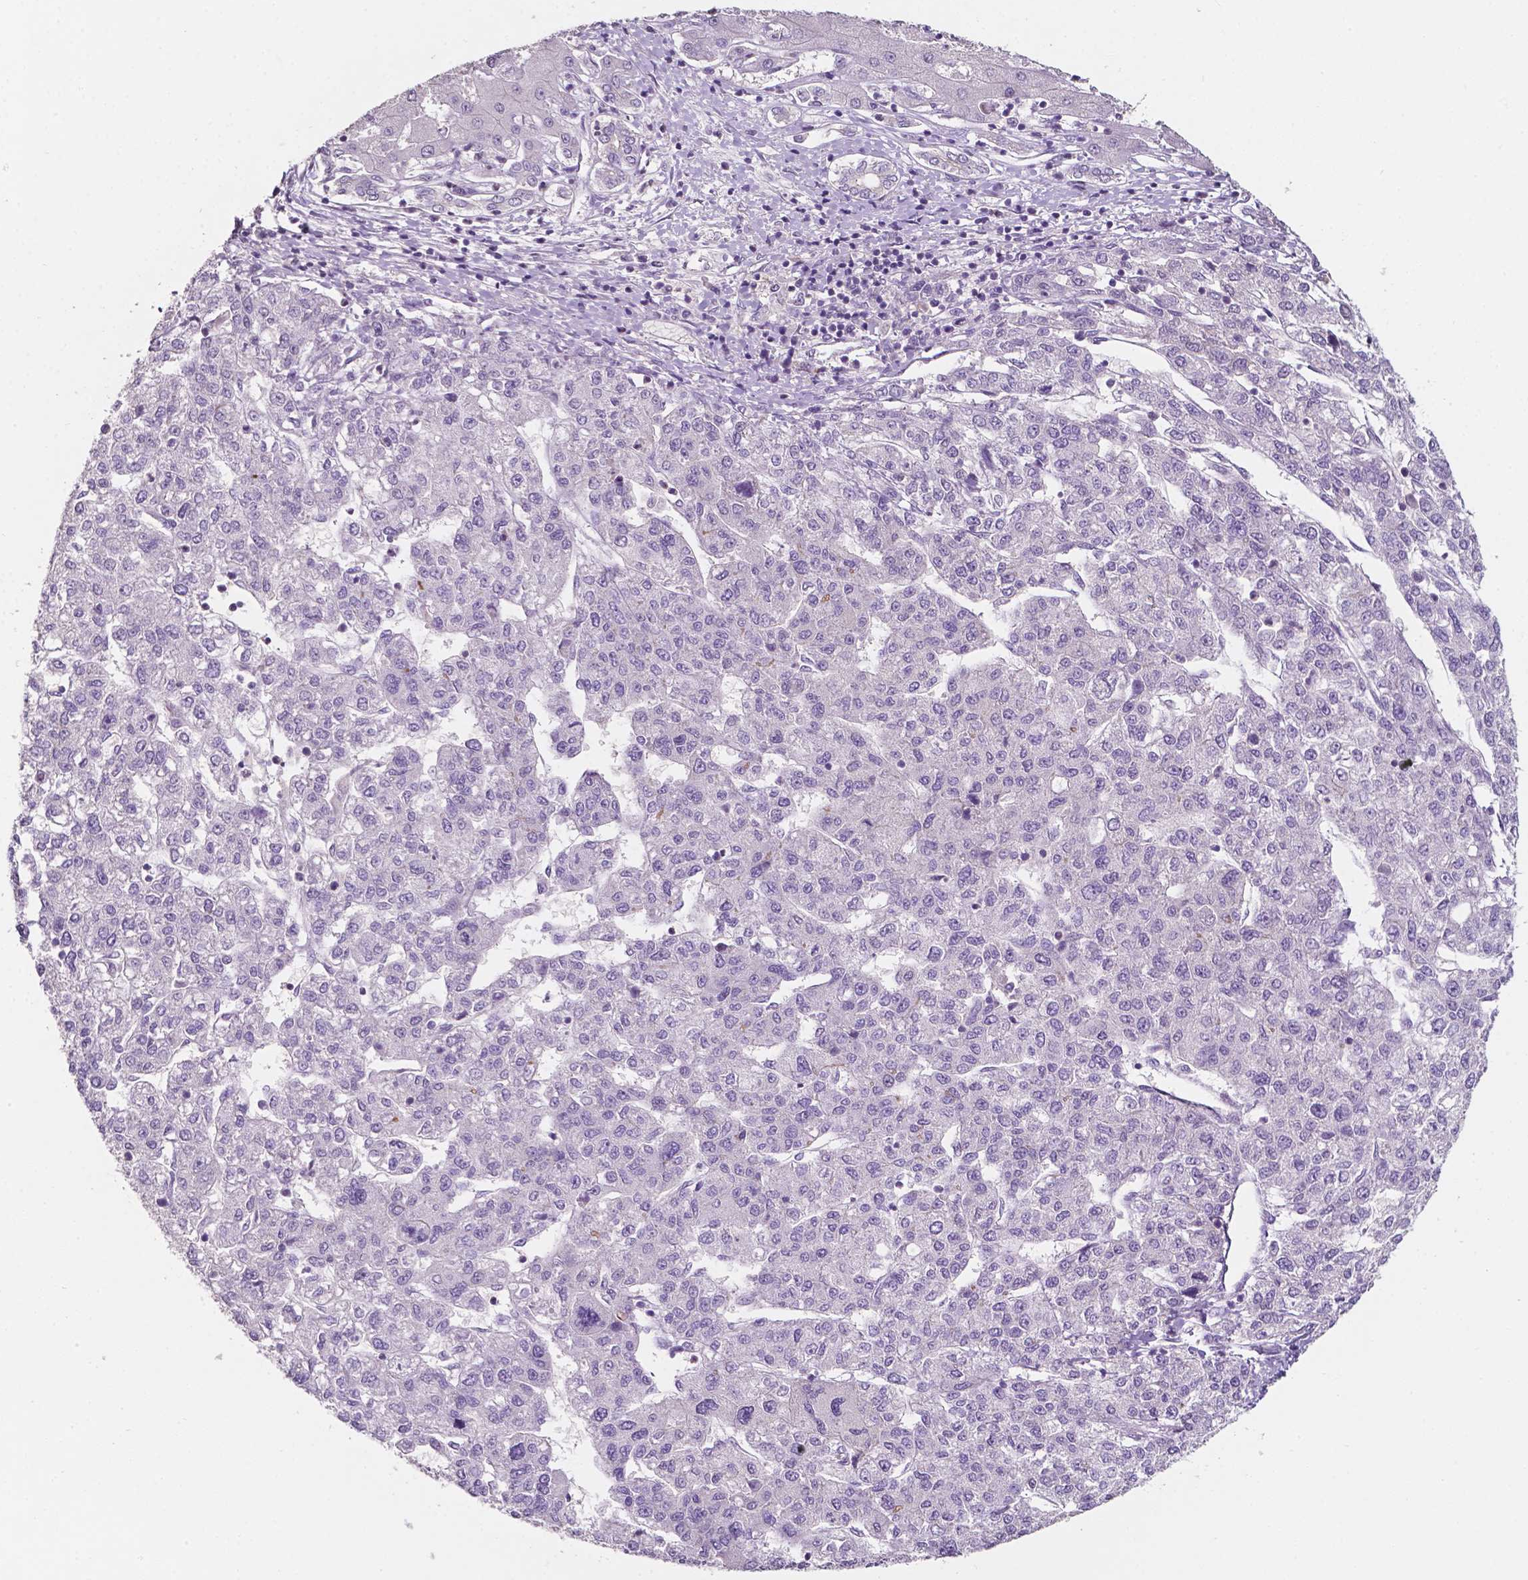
{"staining": {"intensity": "negative", "quantity": "none", "location": "none"}, "tissue": "liver cancer", "cell_type": "Tumor cells", "image_type": "cancer", "snomed": [{"axis": "morphology", "description": "Carcinoma, Hepatocellular, NOS"}, {"axis": "topography", "description": "Liver"}], "caption": "There is no significant staining in tumor cells of liver cancer (hepatocellular carcinoma).", "gene": "EGFR", "patient": {"sex": "male", "age": 56}}